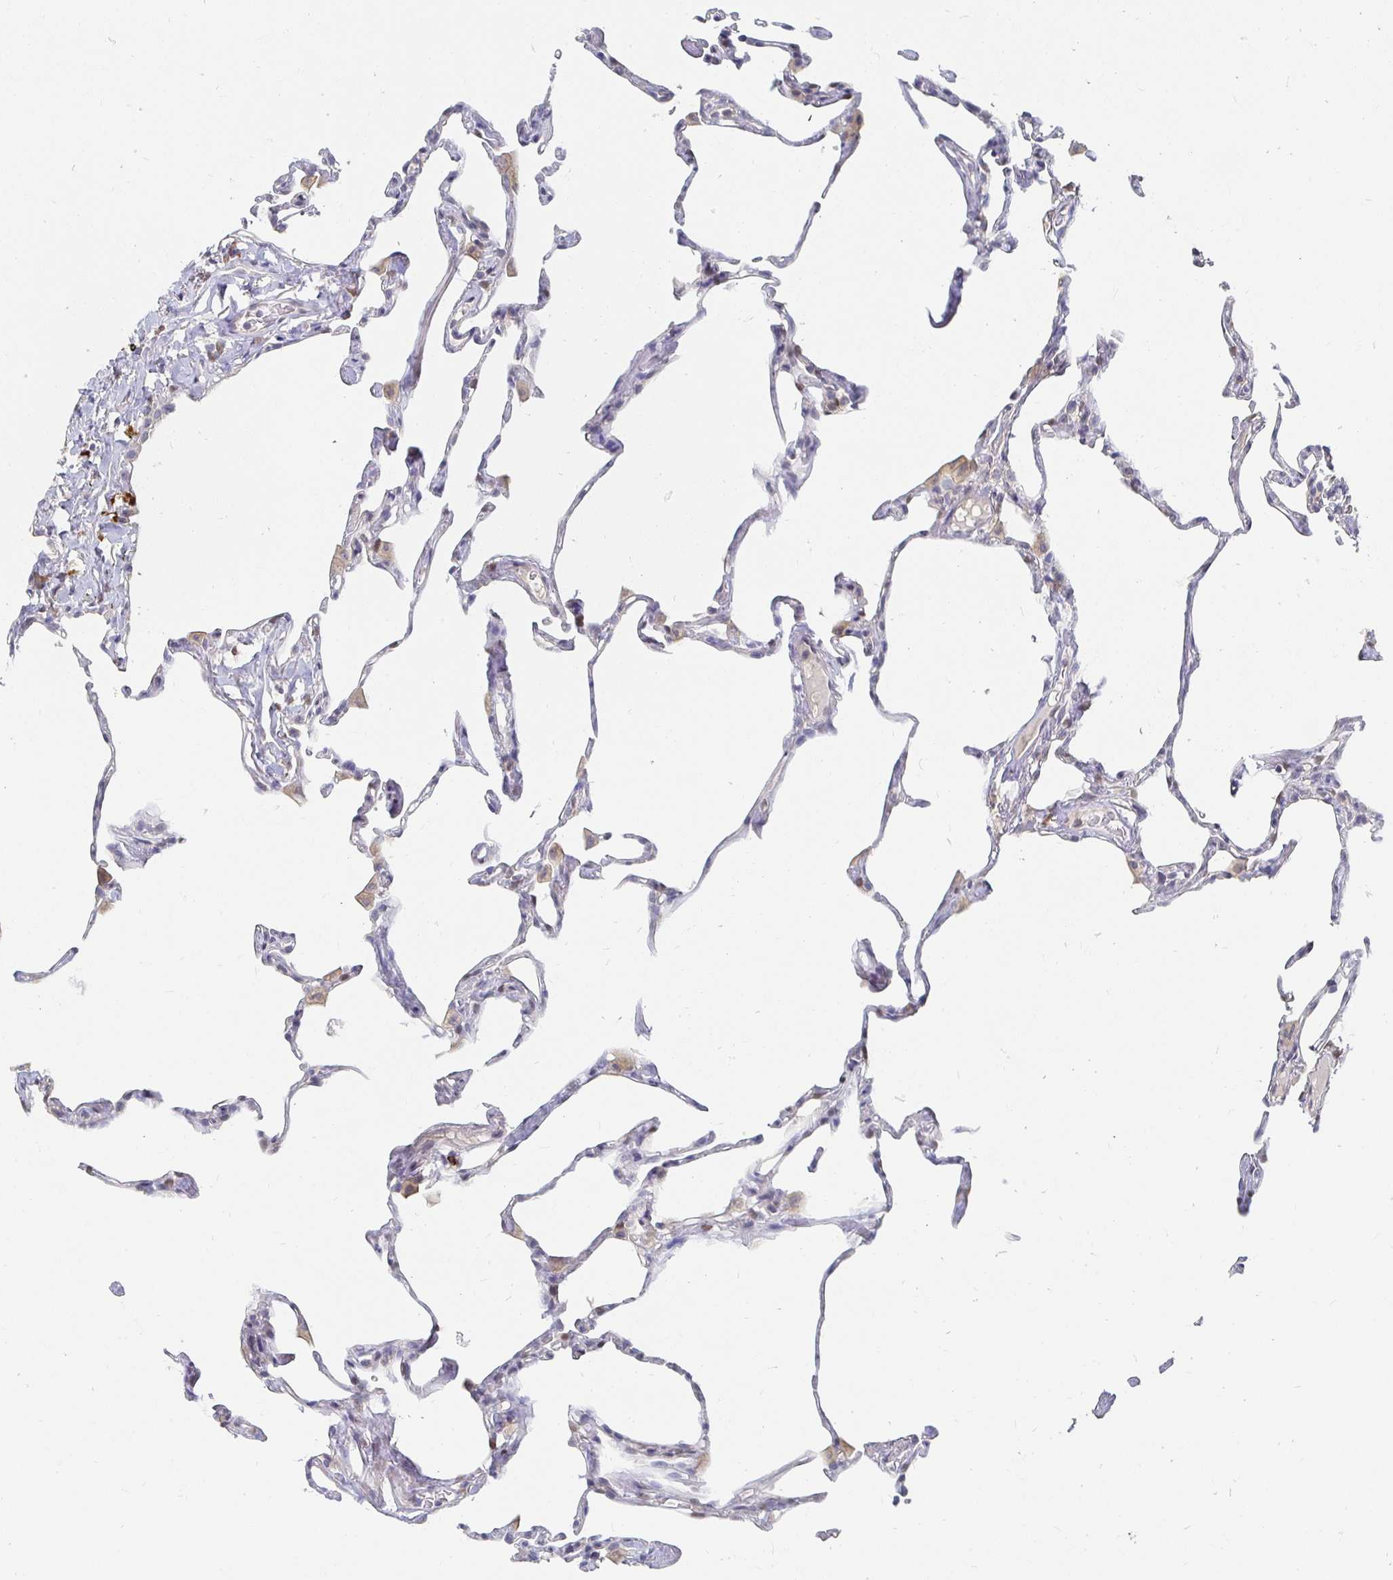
{"staining": {"intensity": "weak", "quantity": "25%-75%", "location": "cytoplasmic/membranous,nuclear"}, "tissue": "lung", "cell_type": "Alveolar cells", "image_type": "normal", "snomed": [{"axis": "morphology", "description": "Normal tissue, NOS"}, {"axis": "topography", "description": "Lung"}], "caption": "The micrograph shows a brown stain indicating the presence of a protein in the cytoplasmic/membranous,nuclear of alveolar cells in lung. The protein is stained brown, and the nuclei are stained in blue (DAB IHC with brightfield microscopy, high magnification).", "gene": "MEIS1", "patient": {"sex": "male", "age": 65}}